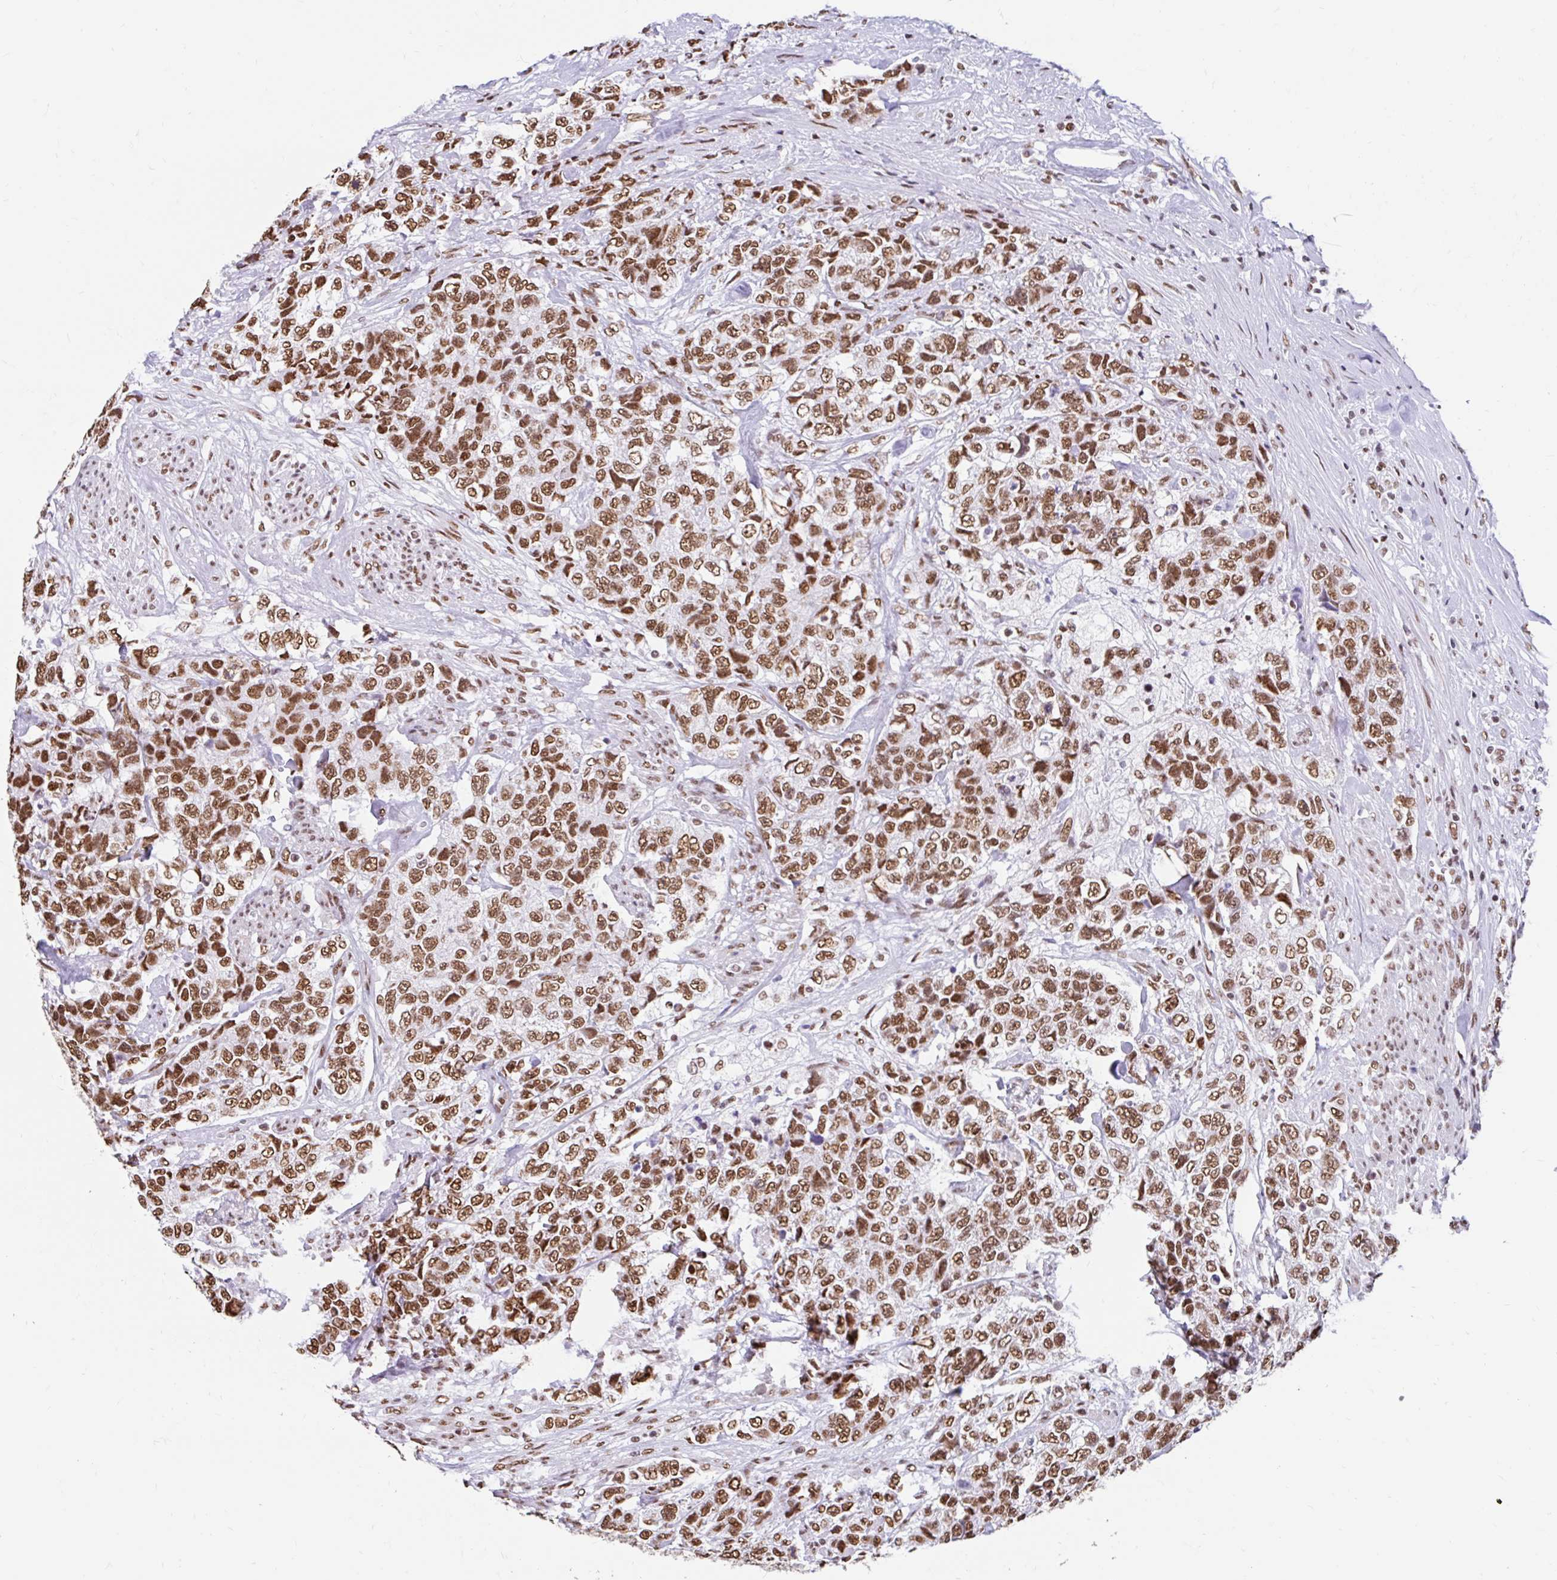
{"staining": {"intensity": "moderate", "quantity": ">75%", "location": "nuclear"}, "tissue": "urothelial cancer", "cell_type": "Tumor cells", "image_type": "cancer", "snomed": [{"axis": "morphology", "description": "Urothelial carcinoma, High grade"}, {"axis": "topography", "description": "Urinary bladder"}], "caption": "Protein analysis of urothelial carcinoma (high-grade) tissue shows moderate nuclear staining in approximately >75% of tumor cells. The staining was performed using DAB (3,3'-diaminobenzidine), with brown indicating positive protein expression. Nuclei are stained blue with hematoxylin.", "gene": "KHDRBS1", "patient": {"sex": "female", "age": 78}}